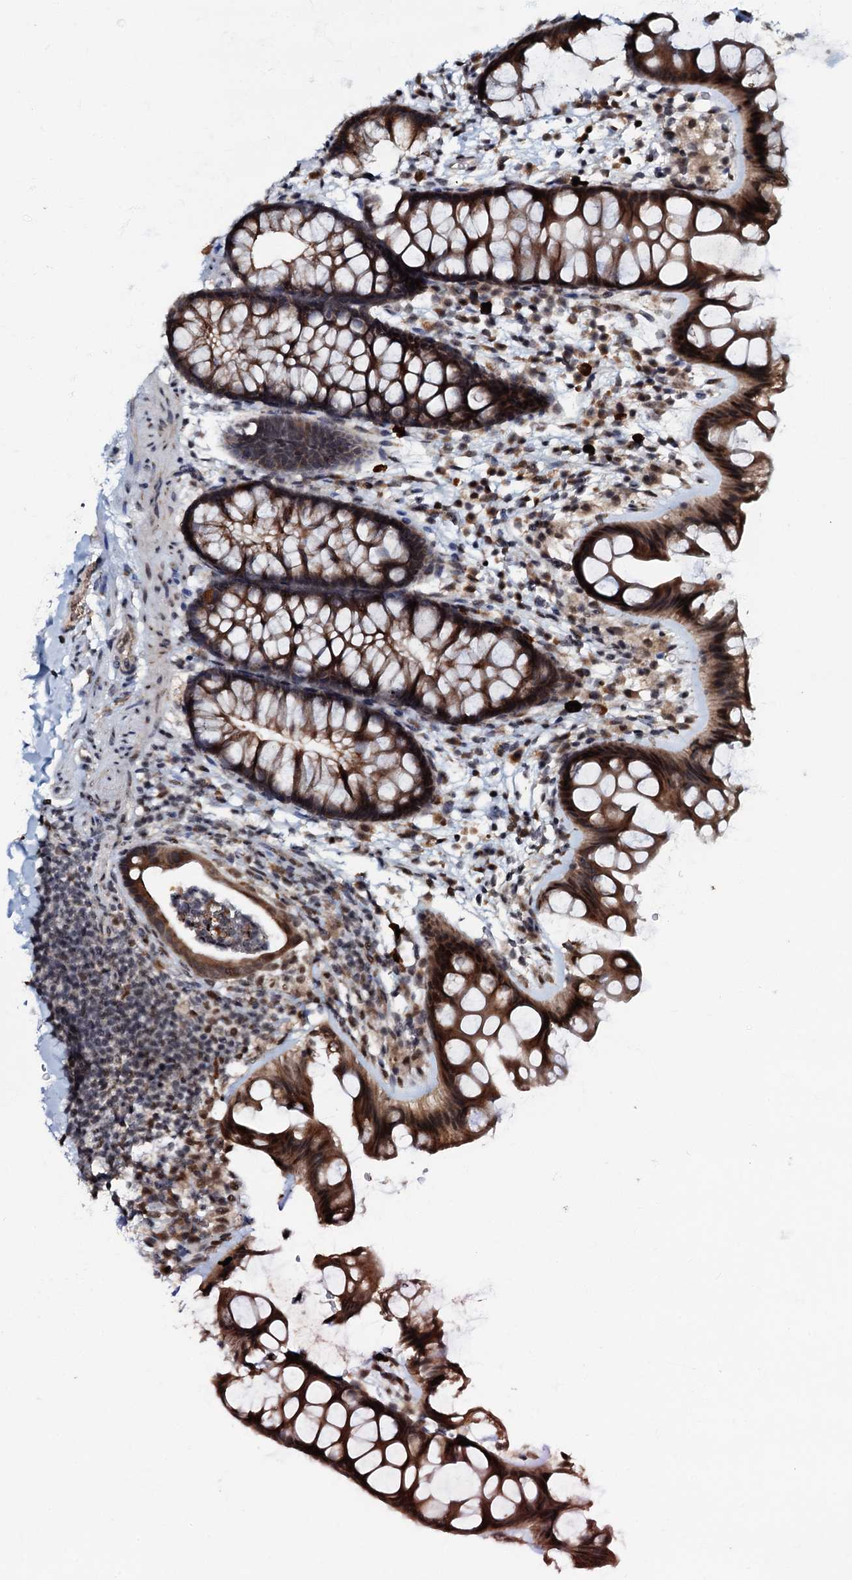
{"staining": {"intensity": "moderate", "quantity": ">75%", "location": "cytoplasmic/membranous"}, "tissue": "colon", "cell_type": "Endothelial cells", "image_type": "normal", "snomed": [{"axis": "morphology", "description": "Normal tissue, NOS"}, {"axis": "topography", "description": "Colon"}], "caption": "Immunohistochemistry (IHC) of normal colon reveals medium levels of moderate cytoplasmic/membranous staining in approximately >75% of endothelial cells.", "gene": "C18orf32", "patient": {"sex": "female", "age": 62}}